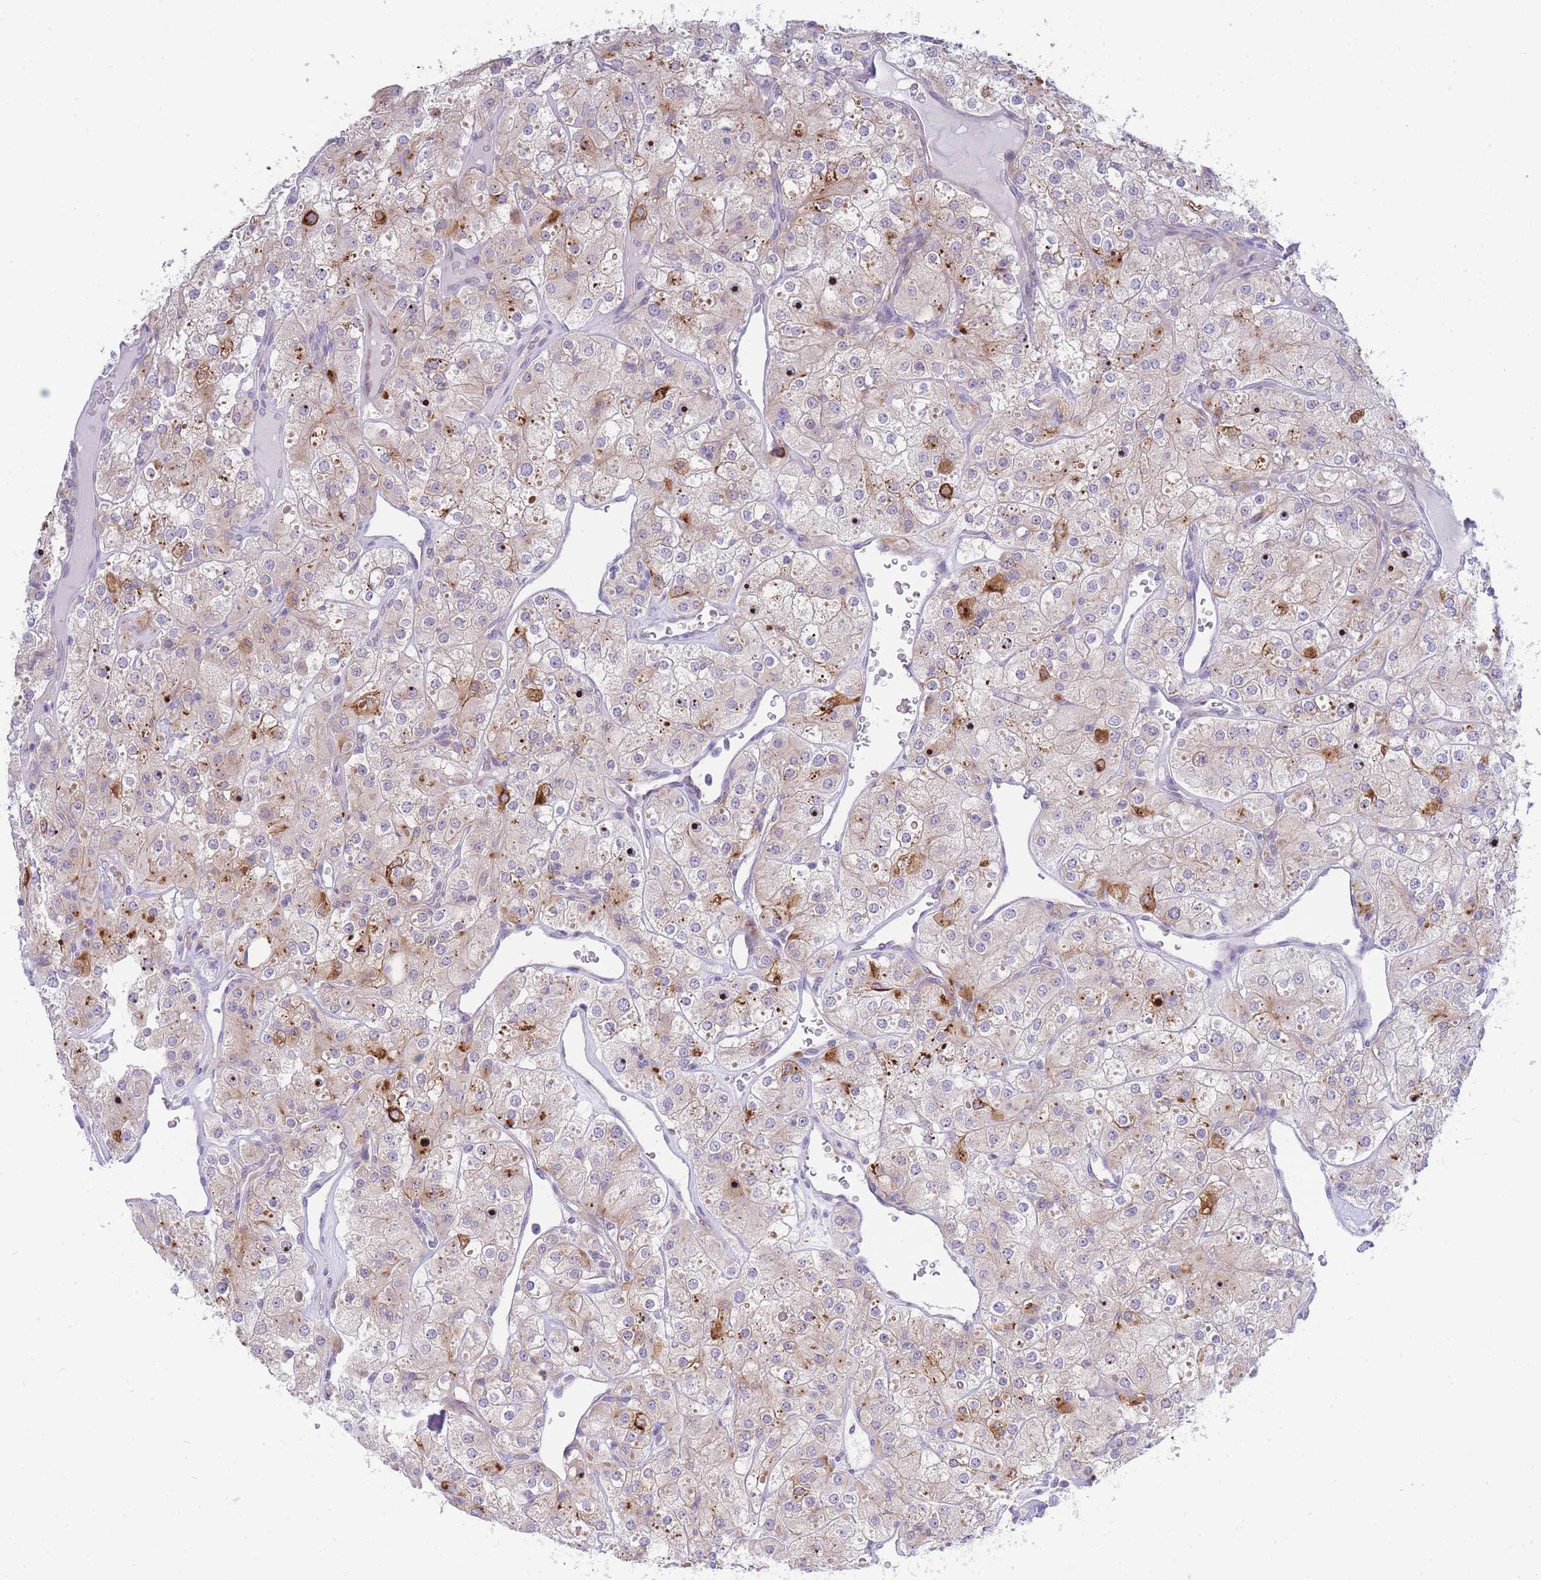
{"staining": {"intensity": "moderate", "quantity": "<25%", "location": "cytoplasmic/membranous"}, "tissue": "renal cancer", "cell_type": "Tumor cells", "image_type": "cancer", "snomed": [{"axis": "morphology", "description": "Adenocarcinoma, NOS"}, {"axis": "topography", "description": "Kidney"}], "caption": "The micrograph displays staining of adenocarcinoma (renal), revealing moderate cytoplasmic/membranous protein positivity (brown color) within tumor cells.", "gene": "ZNF510", "patient": {"sex": "male", "age": 77}}